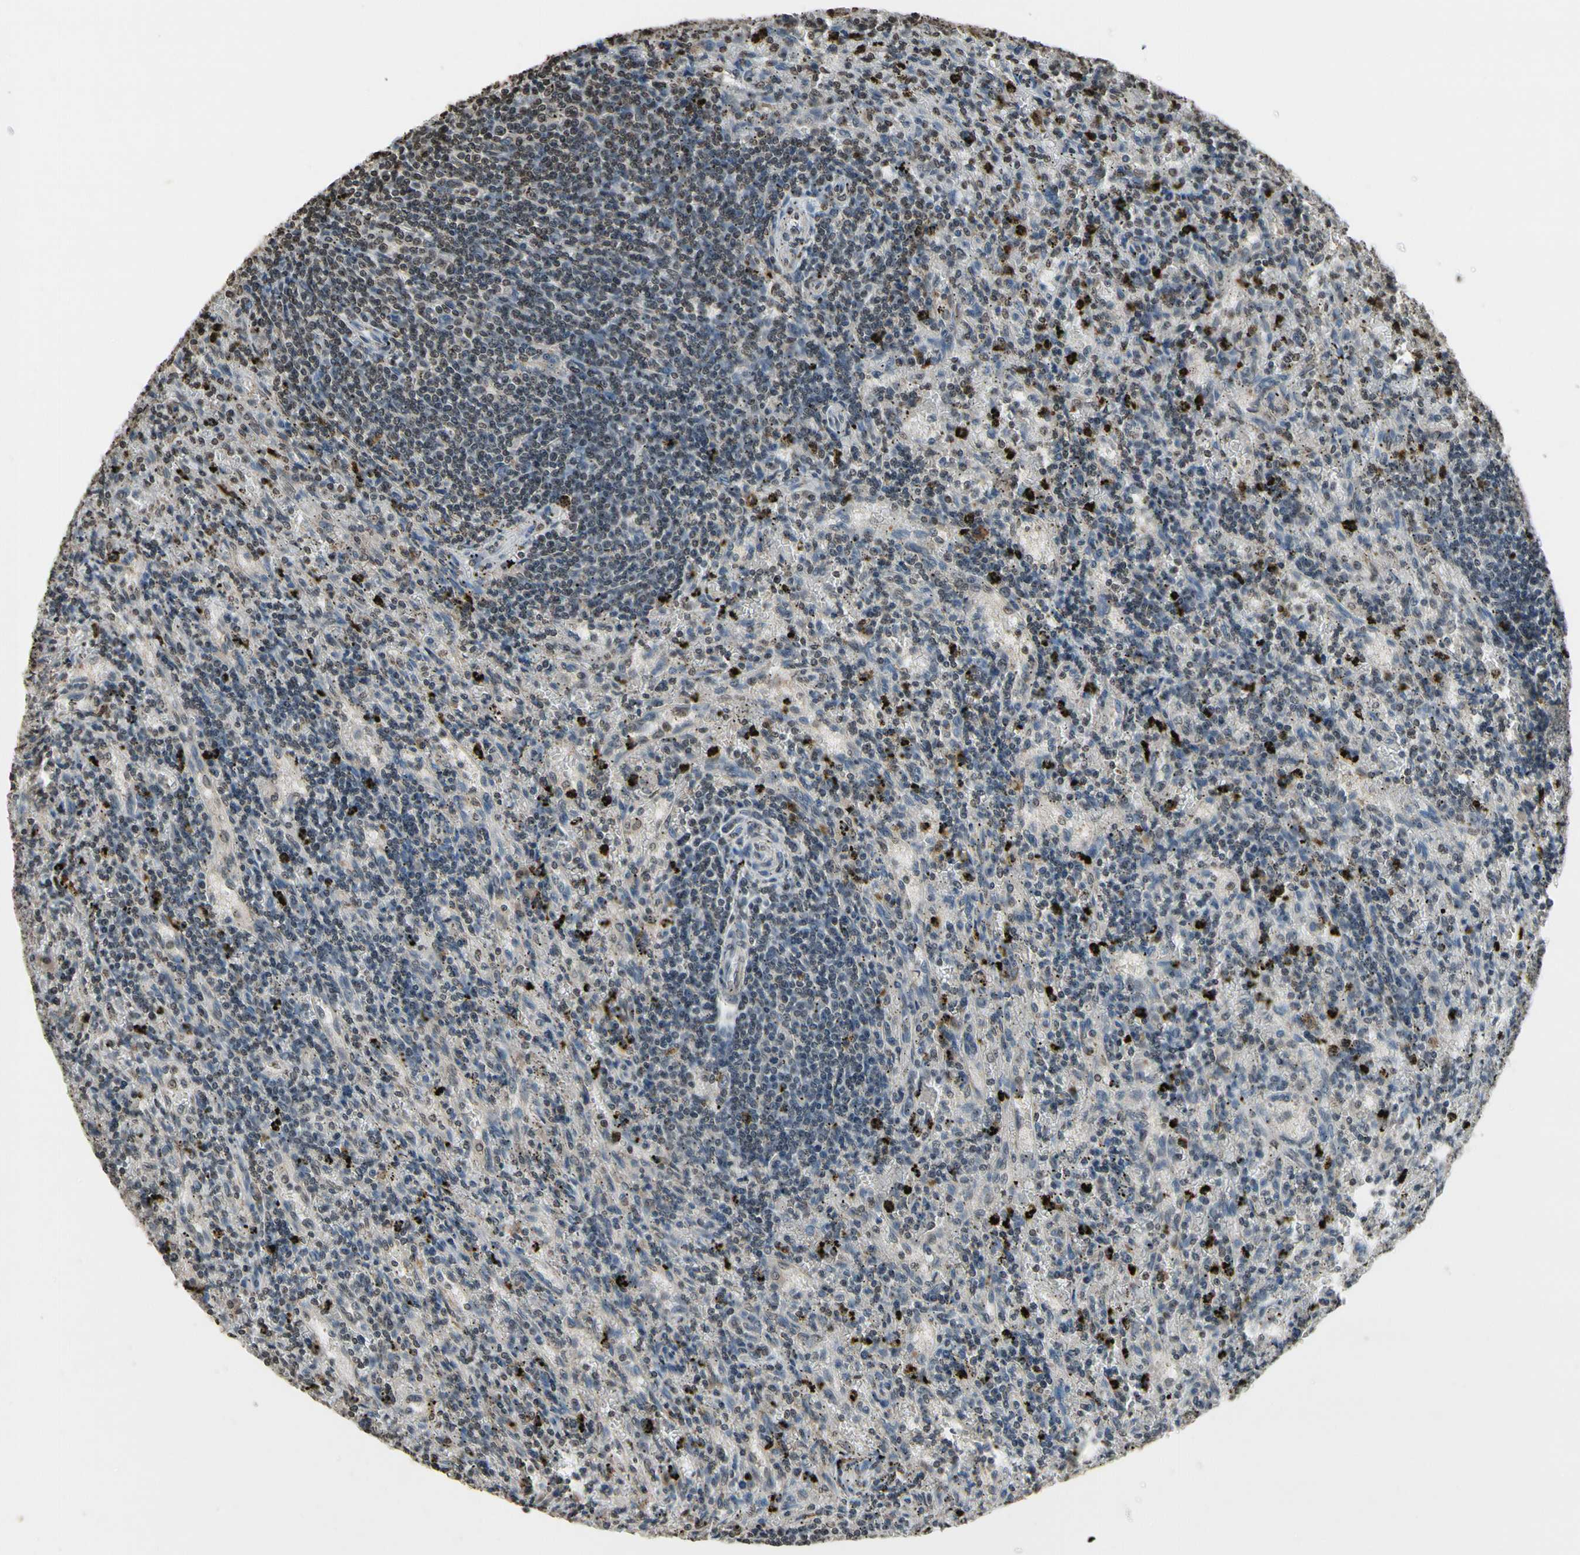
{"staining": {"intensity": "negative", "quantity": "none", "location": "none"}, "tissue": "lymphoma", "cell_type": "Tumor cells", "image_type": "cancer", "snomed": [{"axis": "morphology", "description": "Malignant lymphoma, non-Hodgkin's type, Low grade"}, {"axis": "topography", "description": "Spleen"}], "caption": "This is an immunohistochemistry histopathology image of human lymphoma. There is no positivity in tumor cells.", "gene": "HIPK2", "patient": {"sex": "male", "age": 76}}